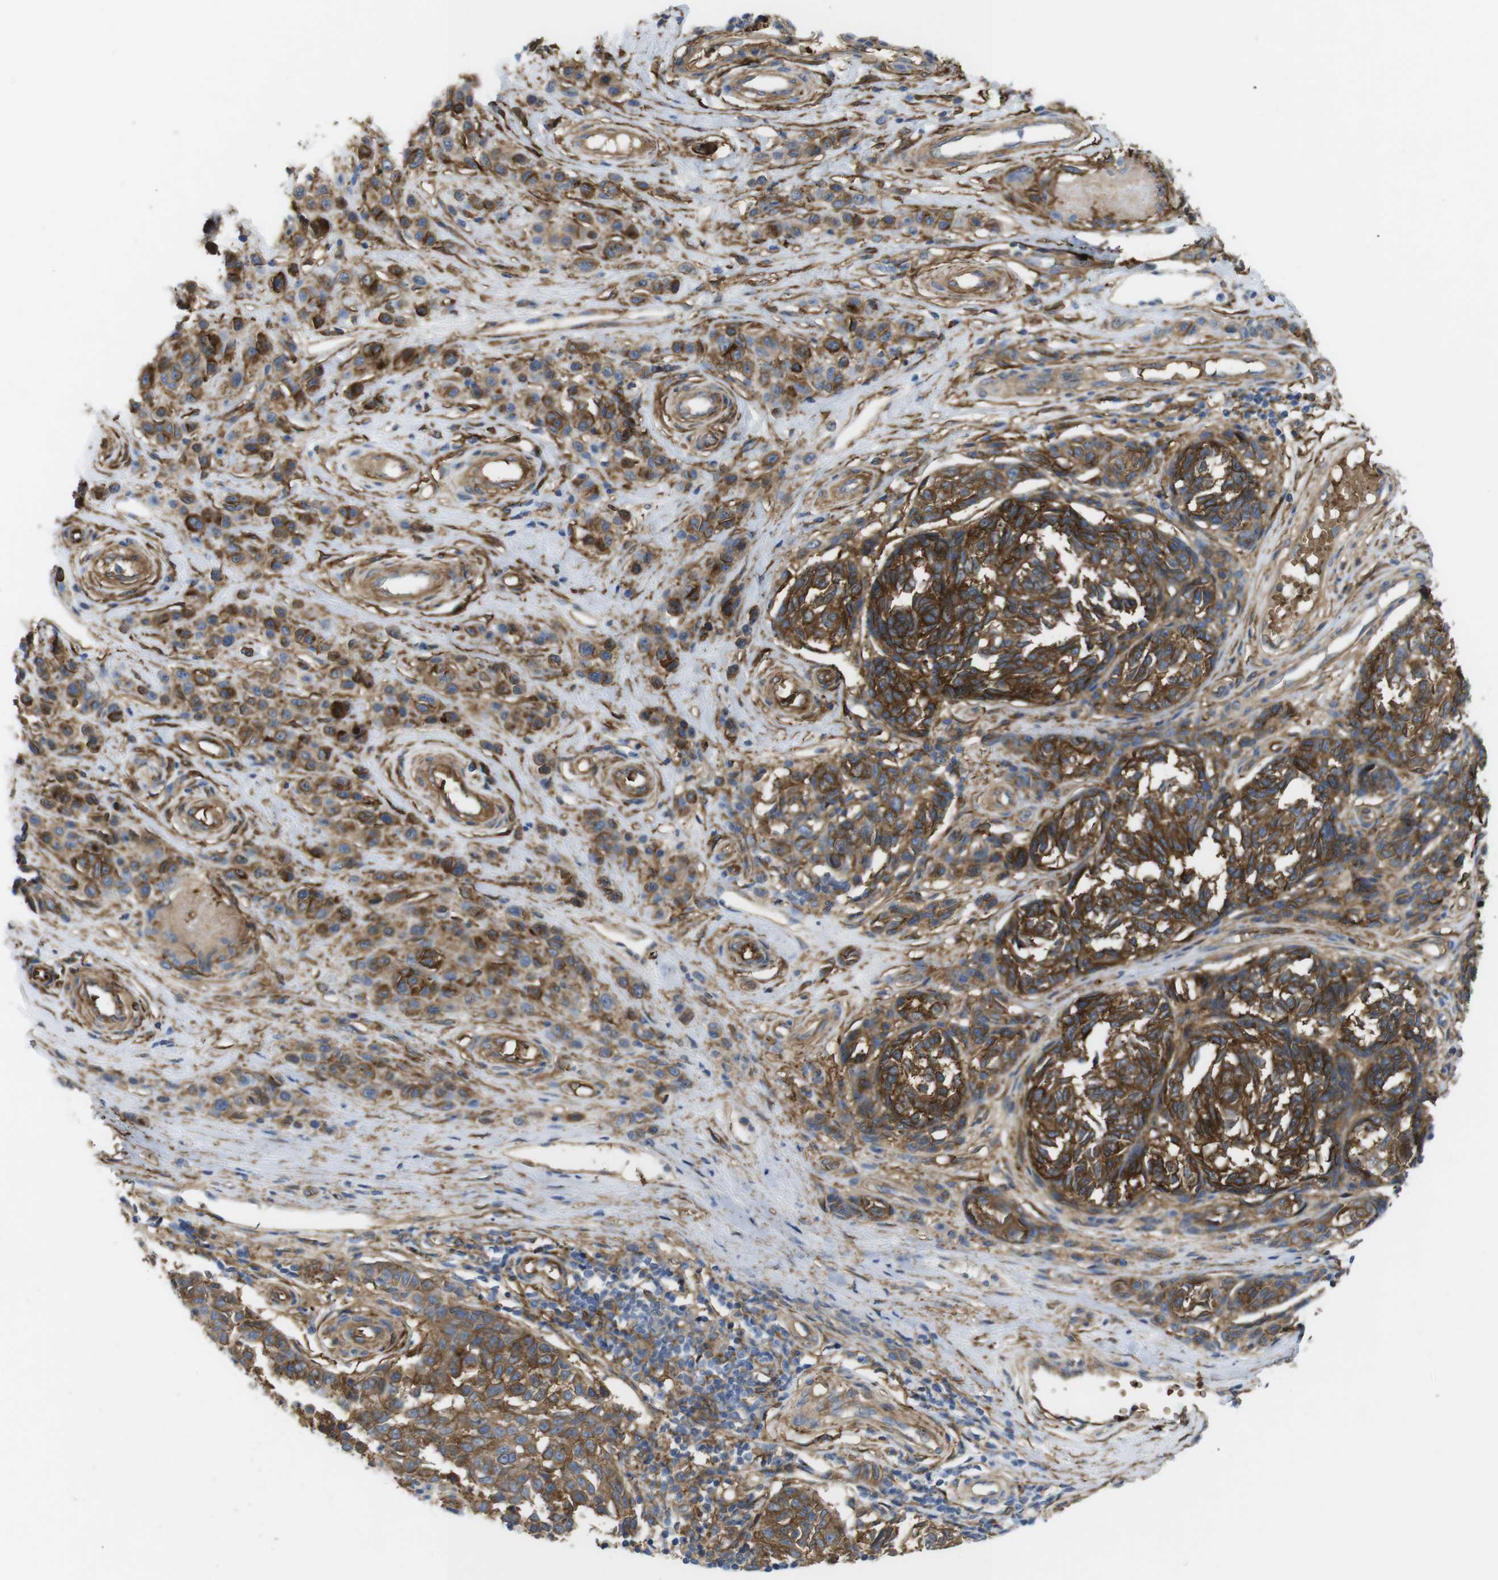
{"staining": {"intensity": "moderate", "quantity": ">75%", "location": "cytoplasmic/membranous"}, "tissue": "melanoma", "cell_type": "Tumor cells", "image_type": "cancer", "snomed": [{"axis": "morphology", "description": "Malignant melanoma, NOS"}, {"axis": "topography", "description": "Skin"}], "caption": "Protein analysis of melanoma tissue displays moderate cytoplasmic/membranous positivity in about >75% of tumor cells.", "gene": "CYBRD1", "patient": {"sex": "female", "age": 64}}